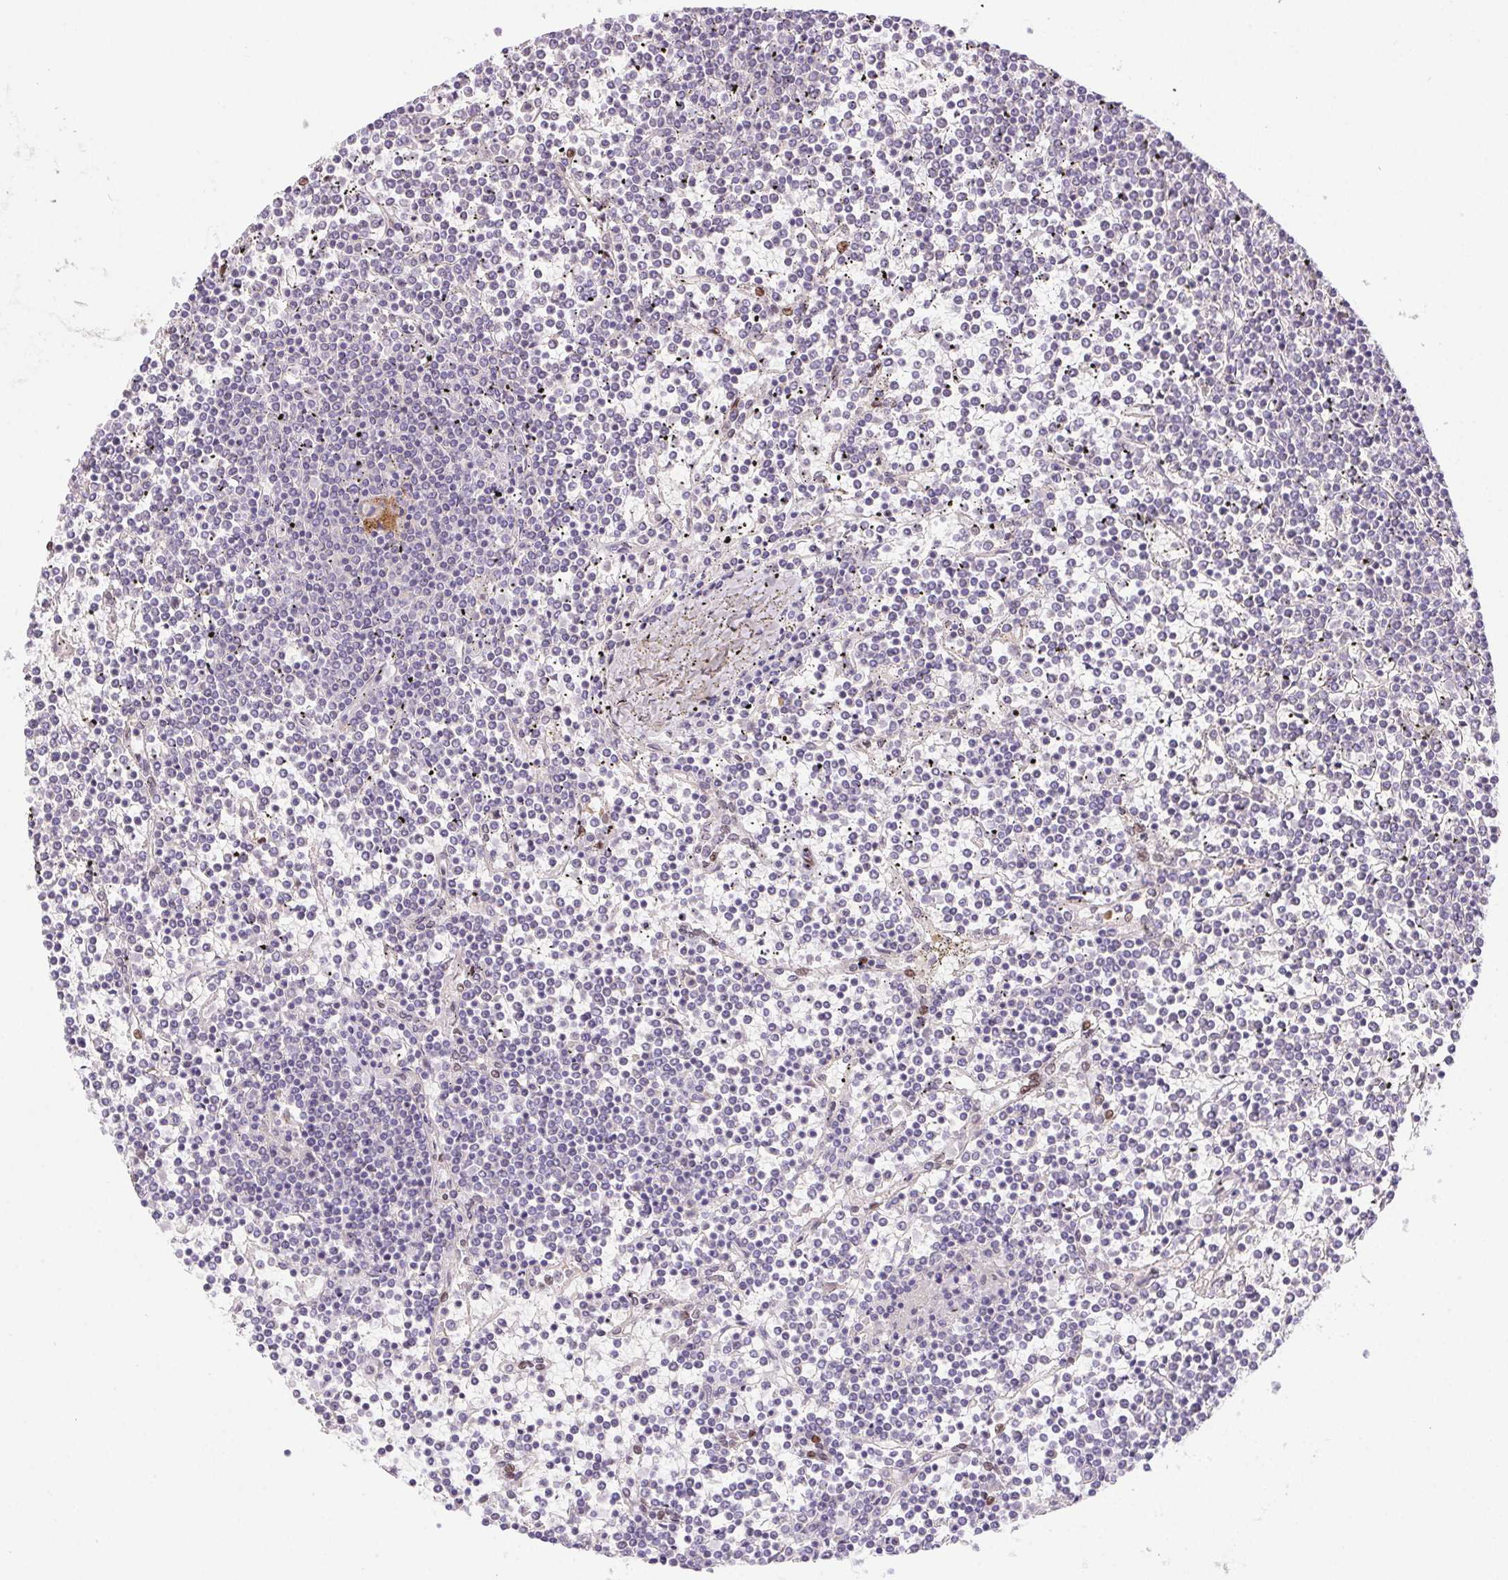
{"staining": {"intensity": "negative", "quantity": "none", "location": "none"}, "tissue": "lymphoma", "cell_type": "Tumor cells", "image_type": "cancer", "snomed": [{"axis": "morphology", "description": "Malignant lymphoma, non-Hodgkin's type, Low grade"}, {"axis": "topography", "description": "Spleen"}], "caption": "Low-grade malignant lymphoma, non-Hodgkin's type was stained to show a protein in brown. There is no significant positivity in tumor cells.", "gene": "SP9", "patient": {"sex": "female", "age": 19}}